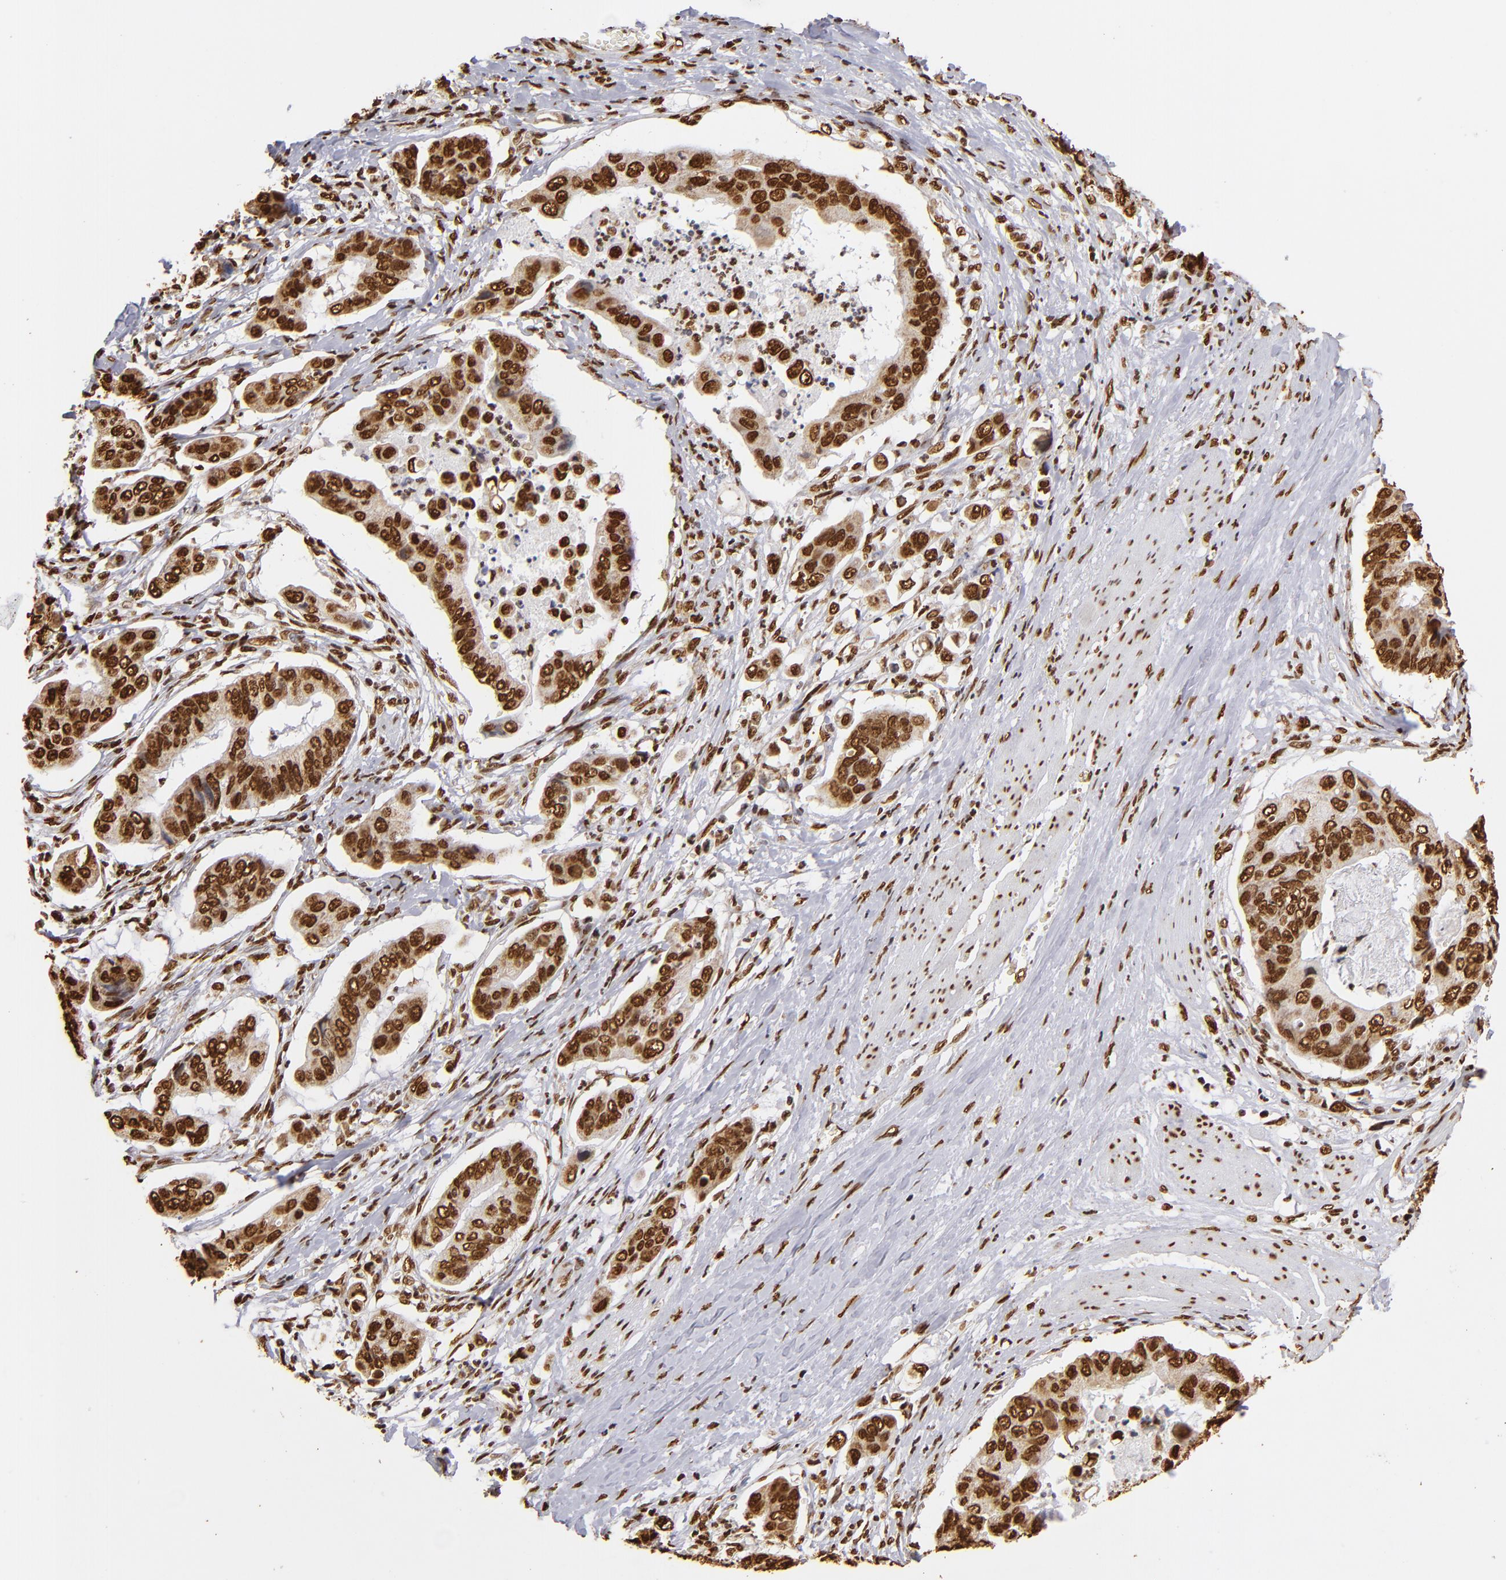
{"staining": {"intensity": "strong", "quantity": ">75%", "location": "nuclear"}, "tissue": "stomach cancer", "cell_type": "Tumor cells", "image_type": "cancer", "snomed": [{"axis": "morphology", "description": "Adenocarcinoma, NOS"}, {"axis": "topography", "description": "Stomach, upper"}], "caption": "A photomicrograph showing strong nuclear expression in approximately >75% of tumor cells in adenocarcinoma (stomach), as visualized by brown immunohistochemical staining.", "gene": "ILF3", "patient": {"sex": "male", "age": 80}}